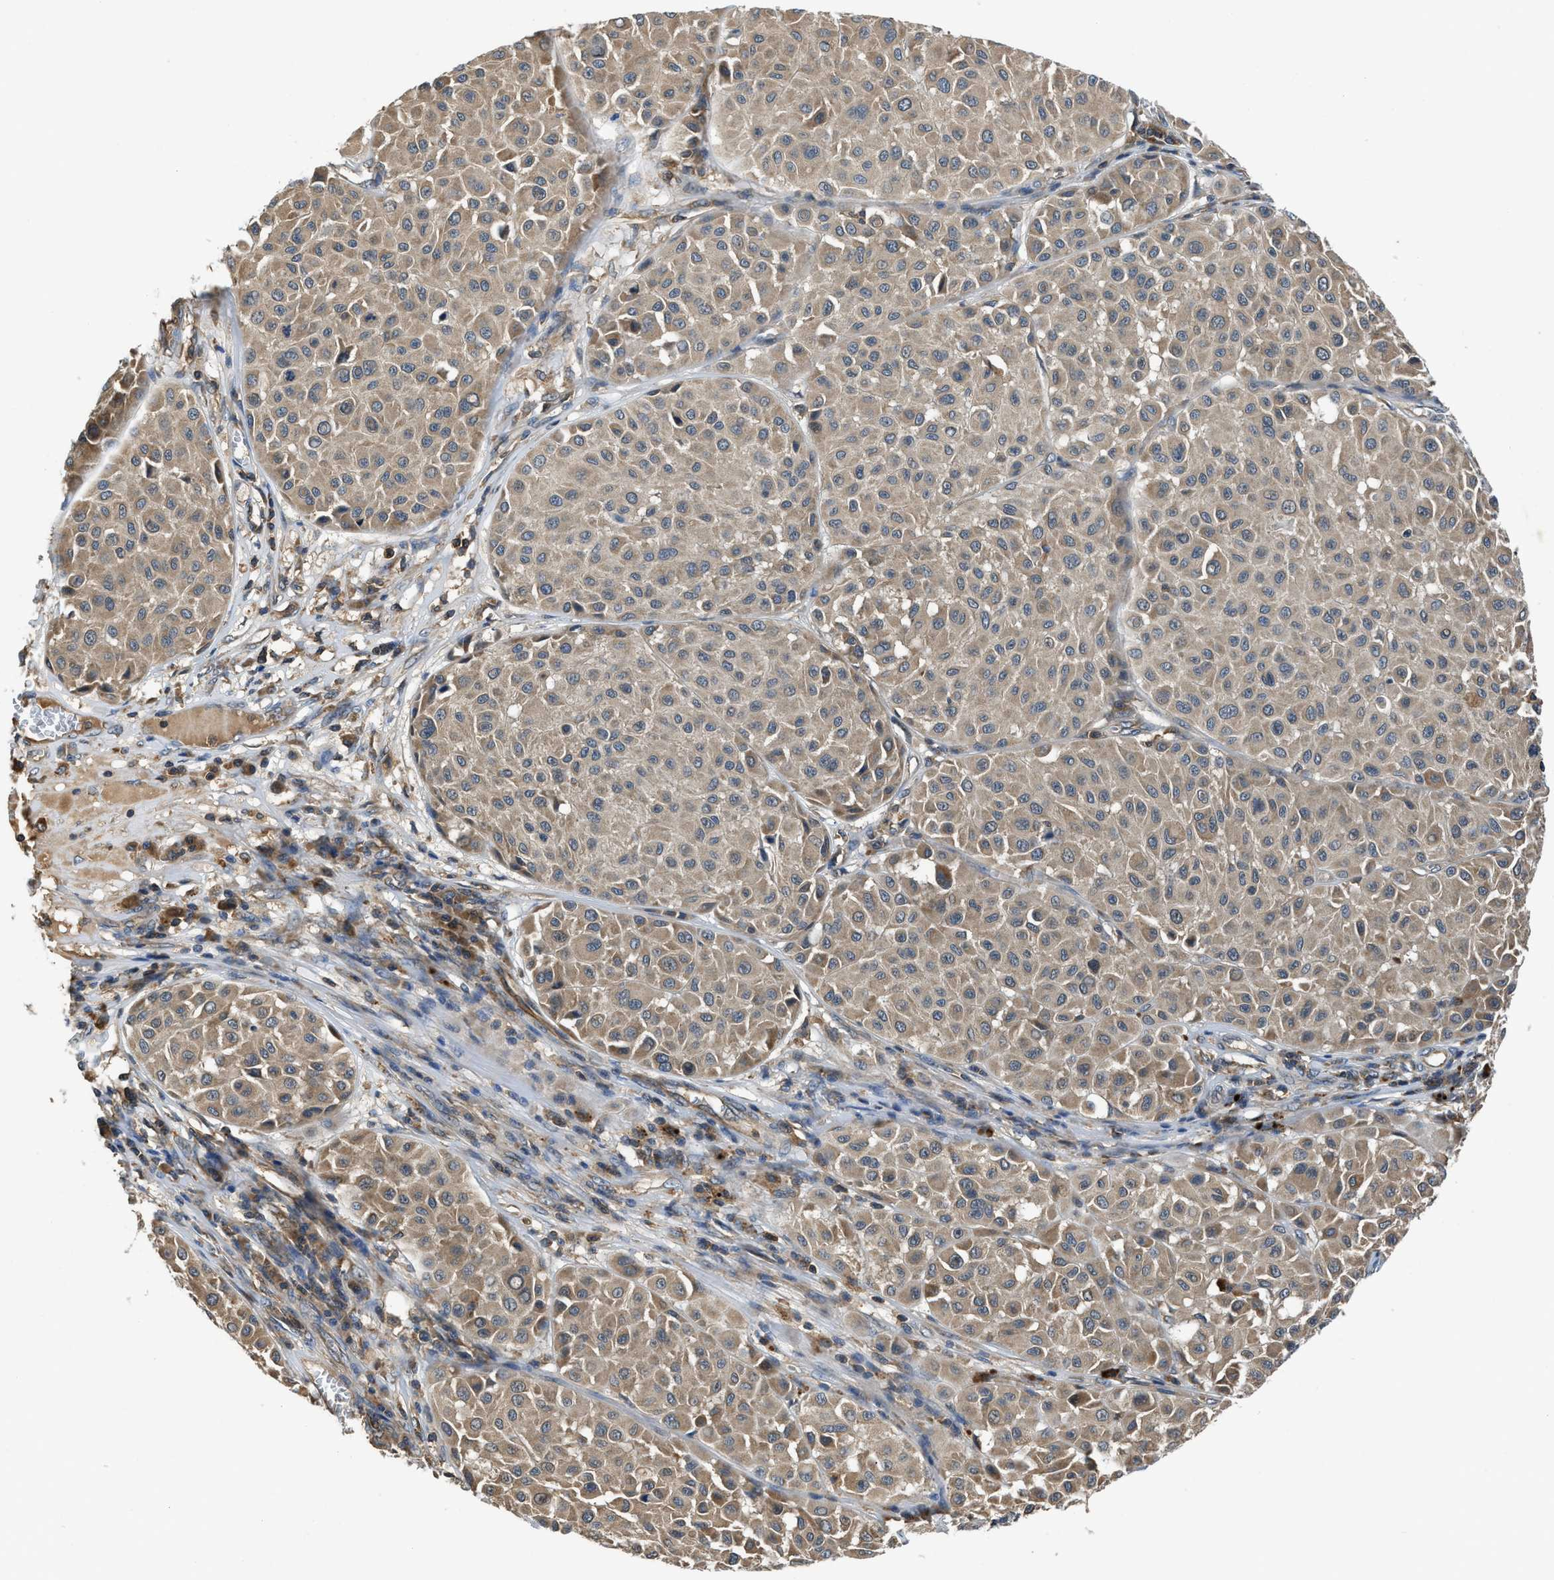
{"staining": {"intensity": "moderate", "quantity": ">75%", "location": "cytoplasmic/membranous"}, "tissue": "melanoma", "cell_type": "Tumor cells", "image_type": "cancer", "snomed": [{"axis": "morphology", "description": "Malignant melanoma, Metastatic site"}, {"axis": "topography", "description": "Soft tissue"}], "caption": "Immunohistochemistry (IHC) (DAB) staining of human malignant melanoma (metastatic site) reveals moderate cytoplasmic/membranous protein staining in approximately >75% of tumor cells. (DAB = brown stain, brightfield microscopy at high magnification).", "gene": "PAFAH2", "patient": {"sex": "male", "age": 41}}